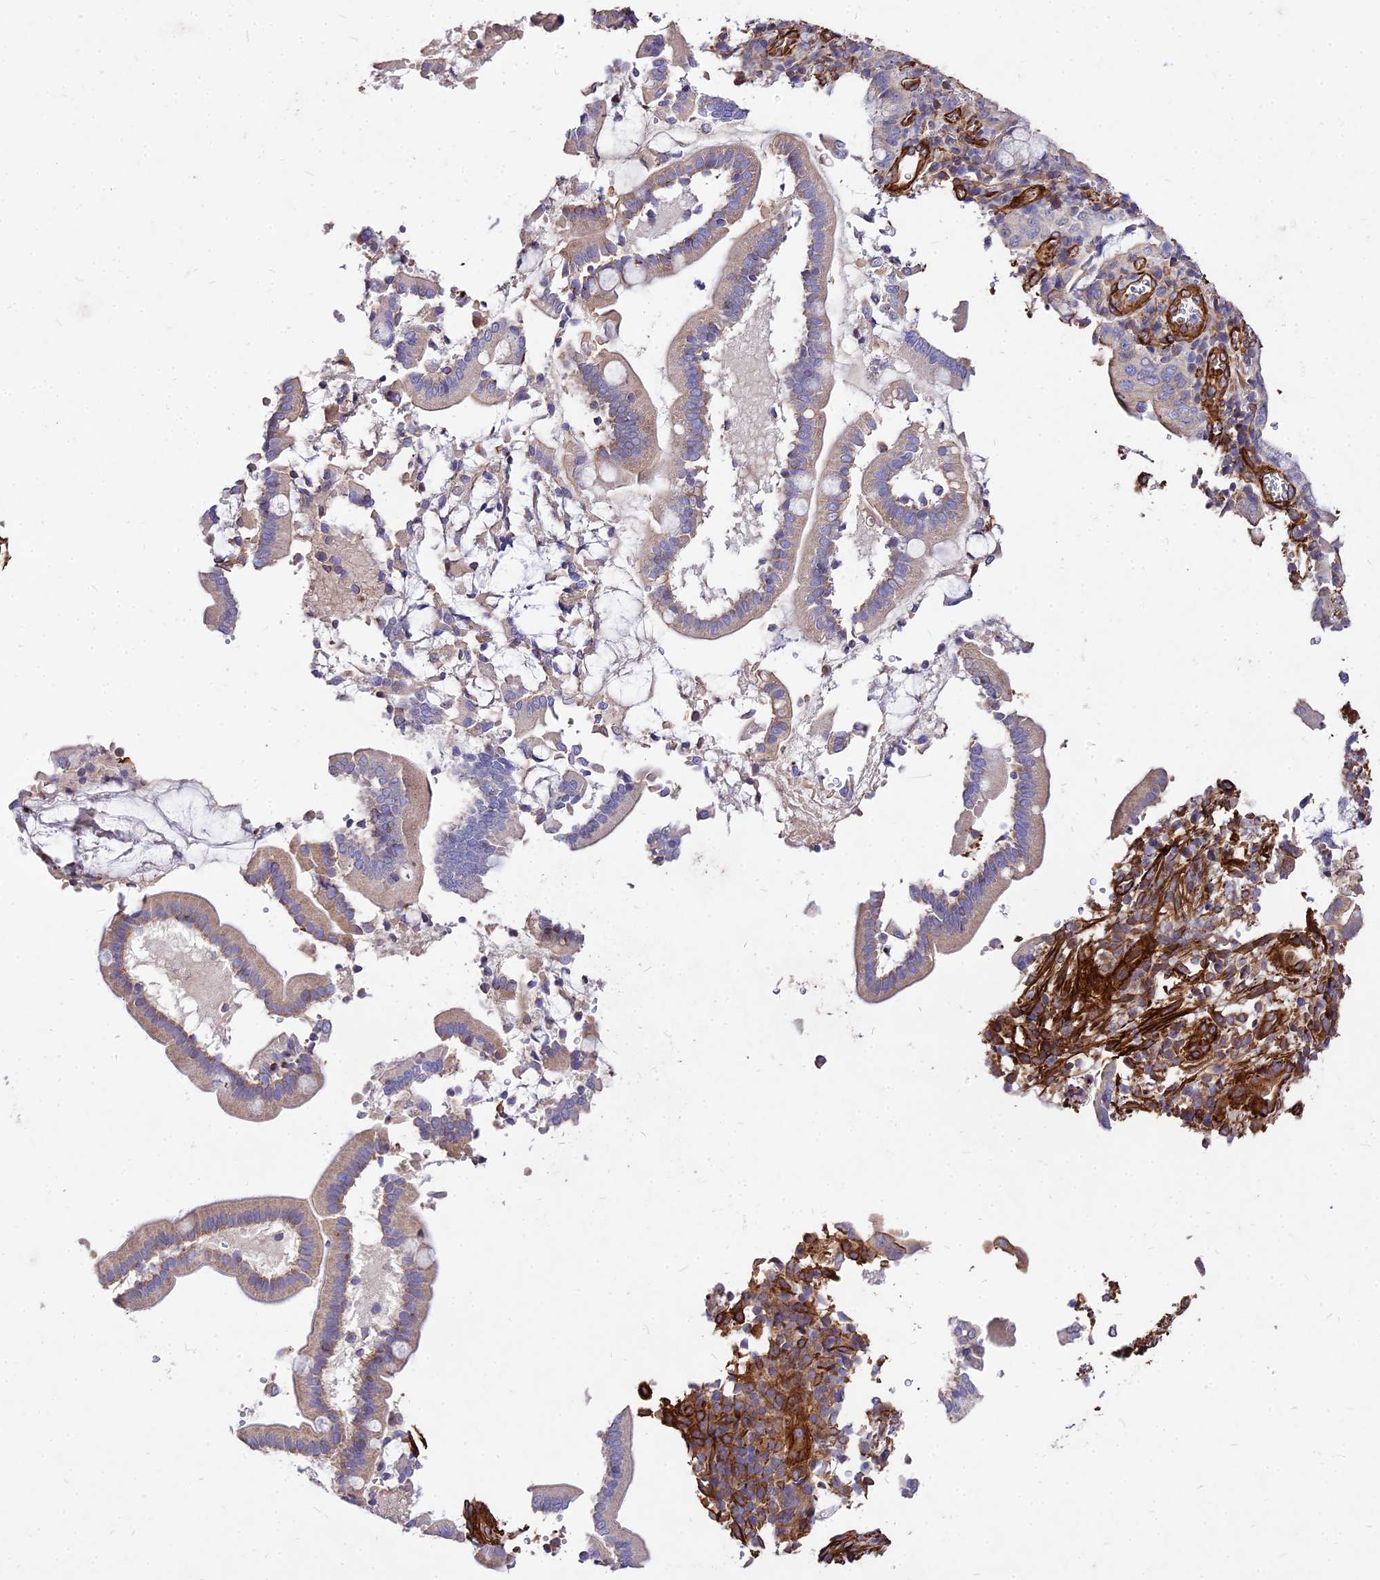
{"staining": {"intensity": "weak", "quantity": "25%-75%", "location": "cytoplasmic/membranous"}, "tissue": "pancreatic cancer", "cell_type": "Tumor cells", "image_type": "cancer", "snomed": [{"axis": "morphology", "description": "Normal tissue, NOS"}, {"axis": "morphology", "description": "Adenocarcinoma, NOS"}, {"axis": "topography", "description": "Pancreas"}], "caption": "Immunohistochemical staining of adenocarcinoma (pancreatic) displays low levels of weak cytoplasmic/membranous expression in approximately 25%-75% of tumor cells. (IHC, brightfield microscopy, high magnification).", "gene": "EFCC1", "patient": {"sex": "female", "age": 55}}